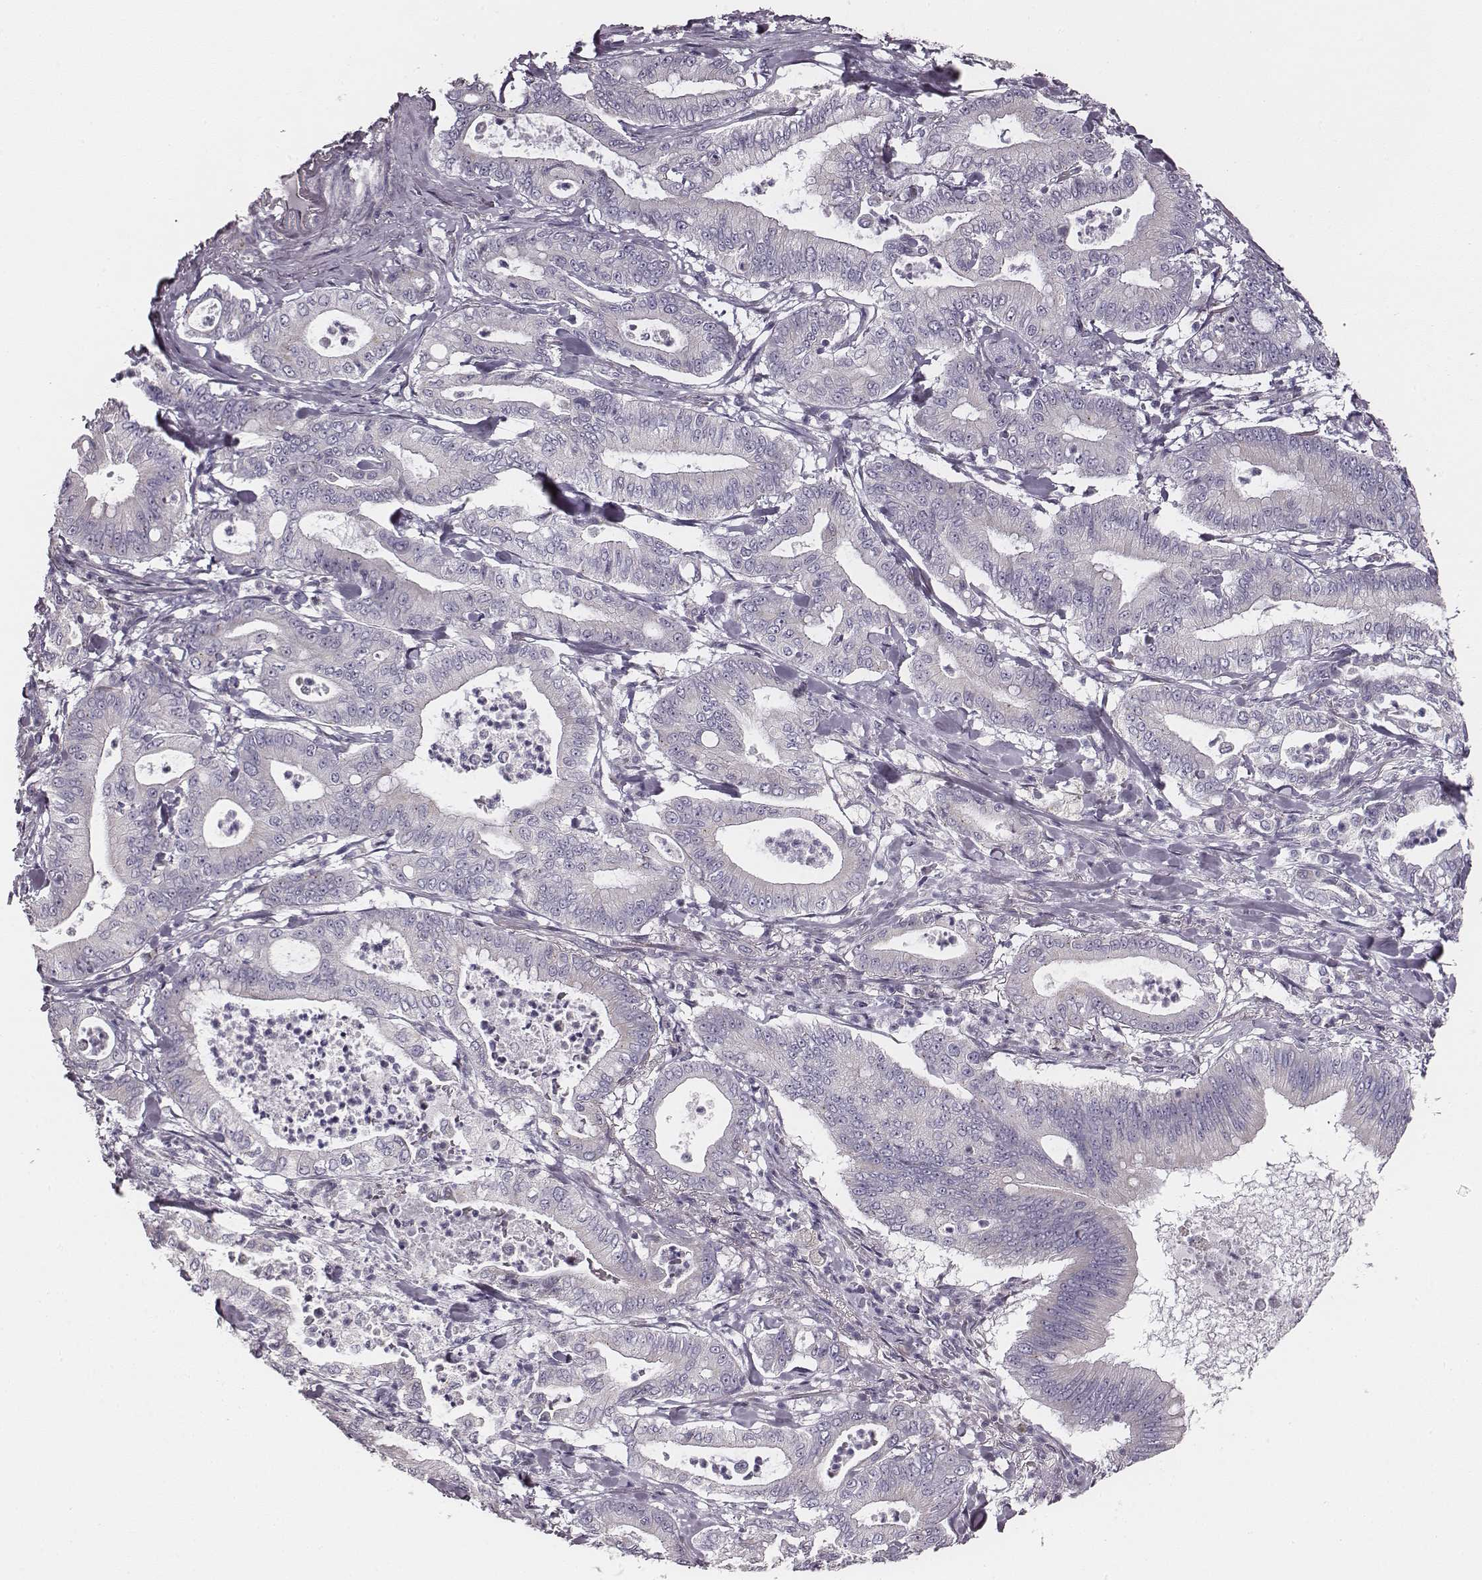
{"staining": {"intensity": "negative", "quantity": "none", "location": "none"}, "tissue": "pancreatic cancer", "cell_type": "Tumor cells", "image_type": "cancer", "snomed": [{"axis": "morphology", "description": "Adenocarcinoma, NOS"}, {"axis": "topography", "description": "Pancreas"}], "caption": "Immunohistochemistry (IHC) photomicrograph of human adenocarcinoma (pancreatic) stained for a protein (brown), which demonstrates no staining in tumor cells.", "gene": "UBL4B", "patient": {"sex": "male", "age": 71}}